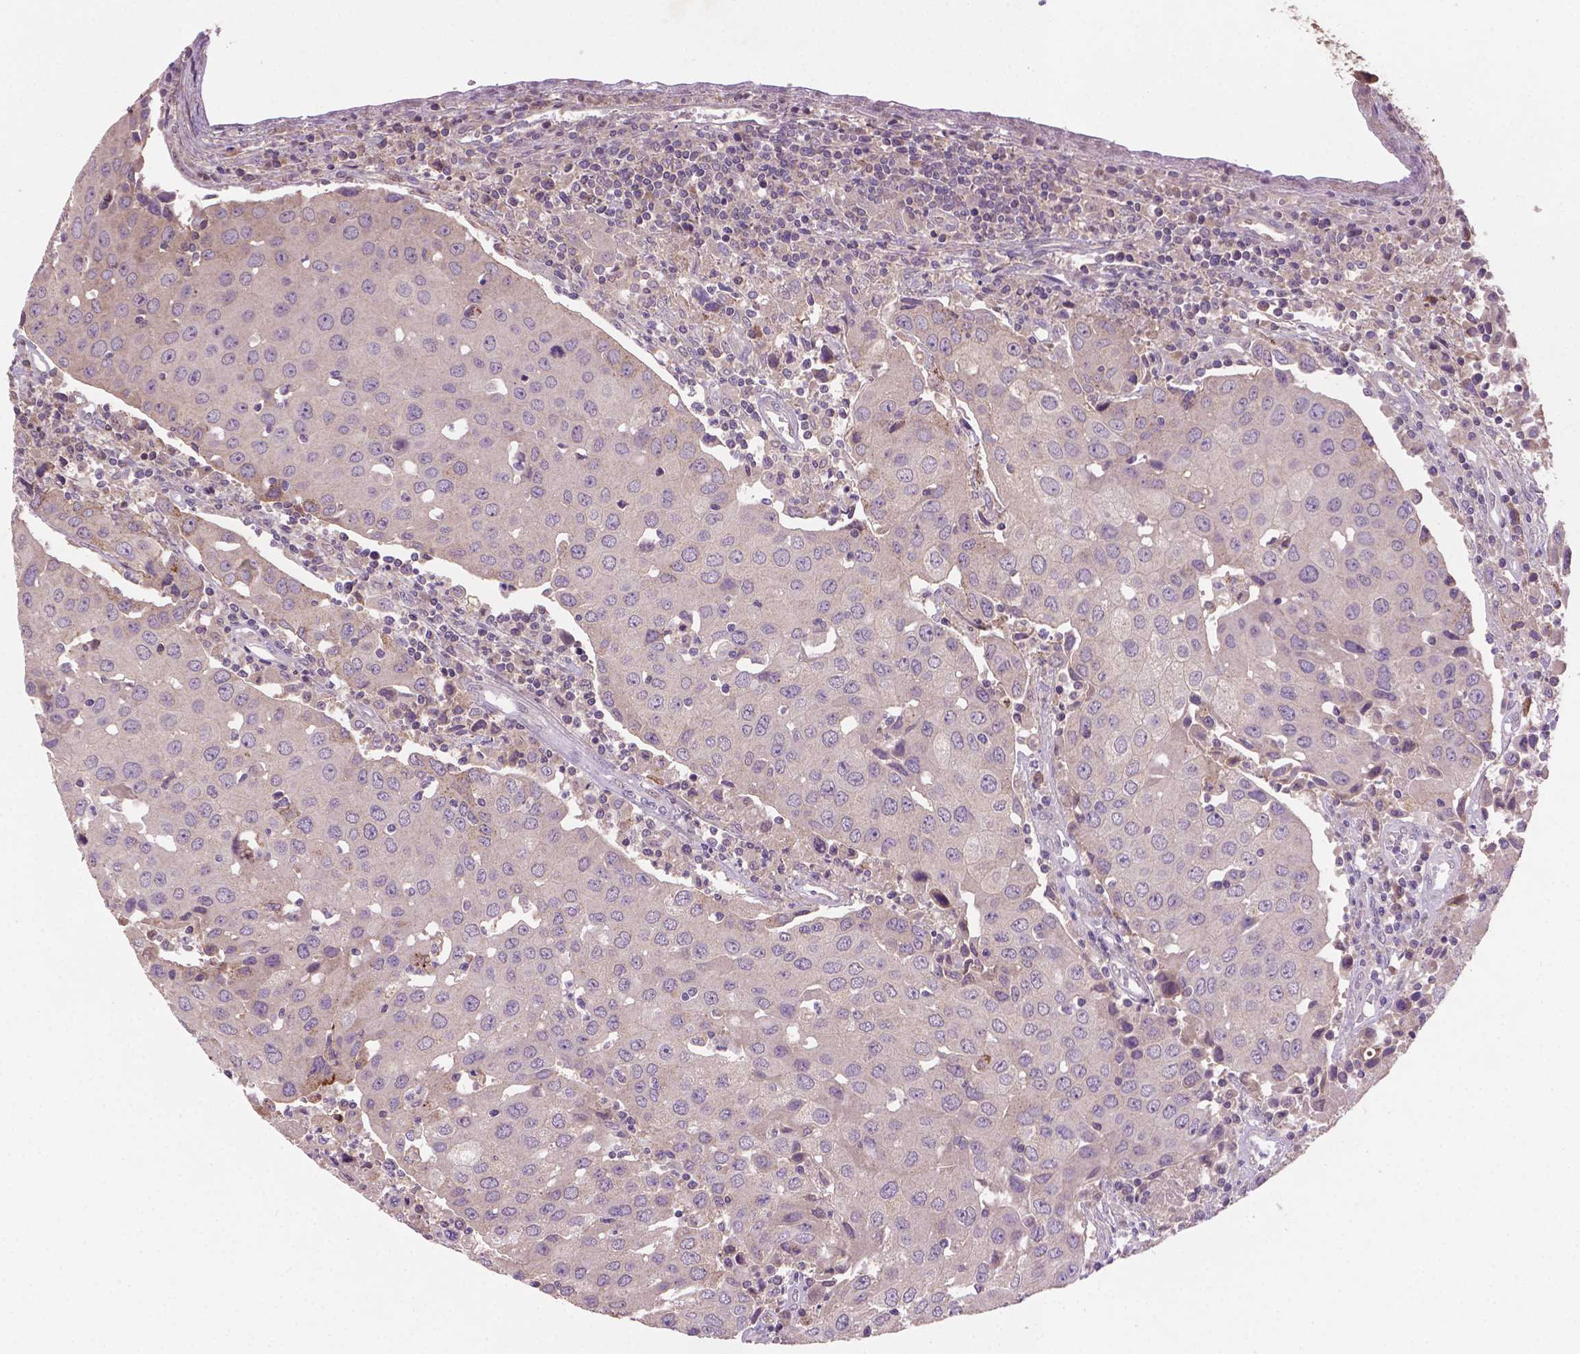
{"staining": {"intensity": "negative", "quantity": "none", "location": "none"}, "tissue": "urothelial cancer", "cell_type": "Tumor cells", "image_type": "cancer", "snomed": [{"axis": "morphology", "description": "Urothelial carcinoma, High grade"}, {"axis": "topography", "description": "Urinary bladder"}], "caption": "A high-resolution micrograph shows immunohistochemistry staining of high-grade urothelial carcinoma, which shows no significant positivity in tumor cells. (Stains: DAB (3,3'-diaminobenzidine) immunohistochemistry (IHC) with hematoxylin counter stain, Microscopy: brightfield microscopy at high magnification).", "gene": "SOX17", "patient": {"sex": "female", "age": 85}}